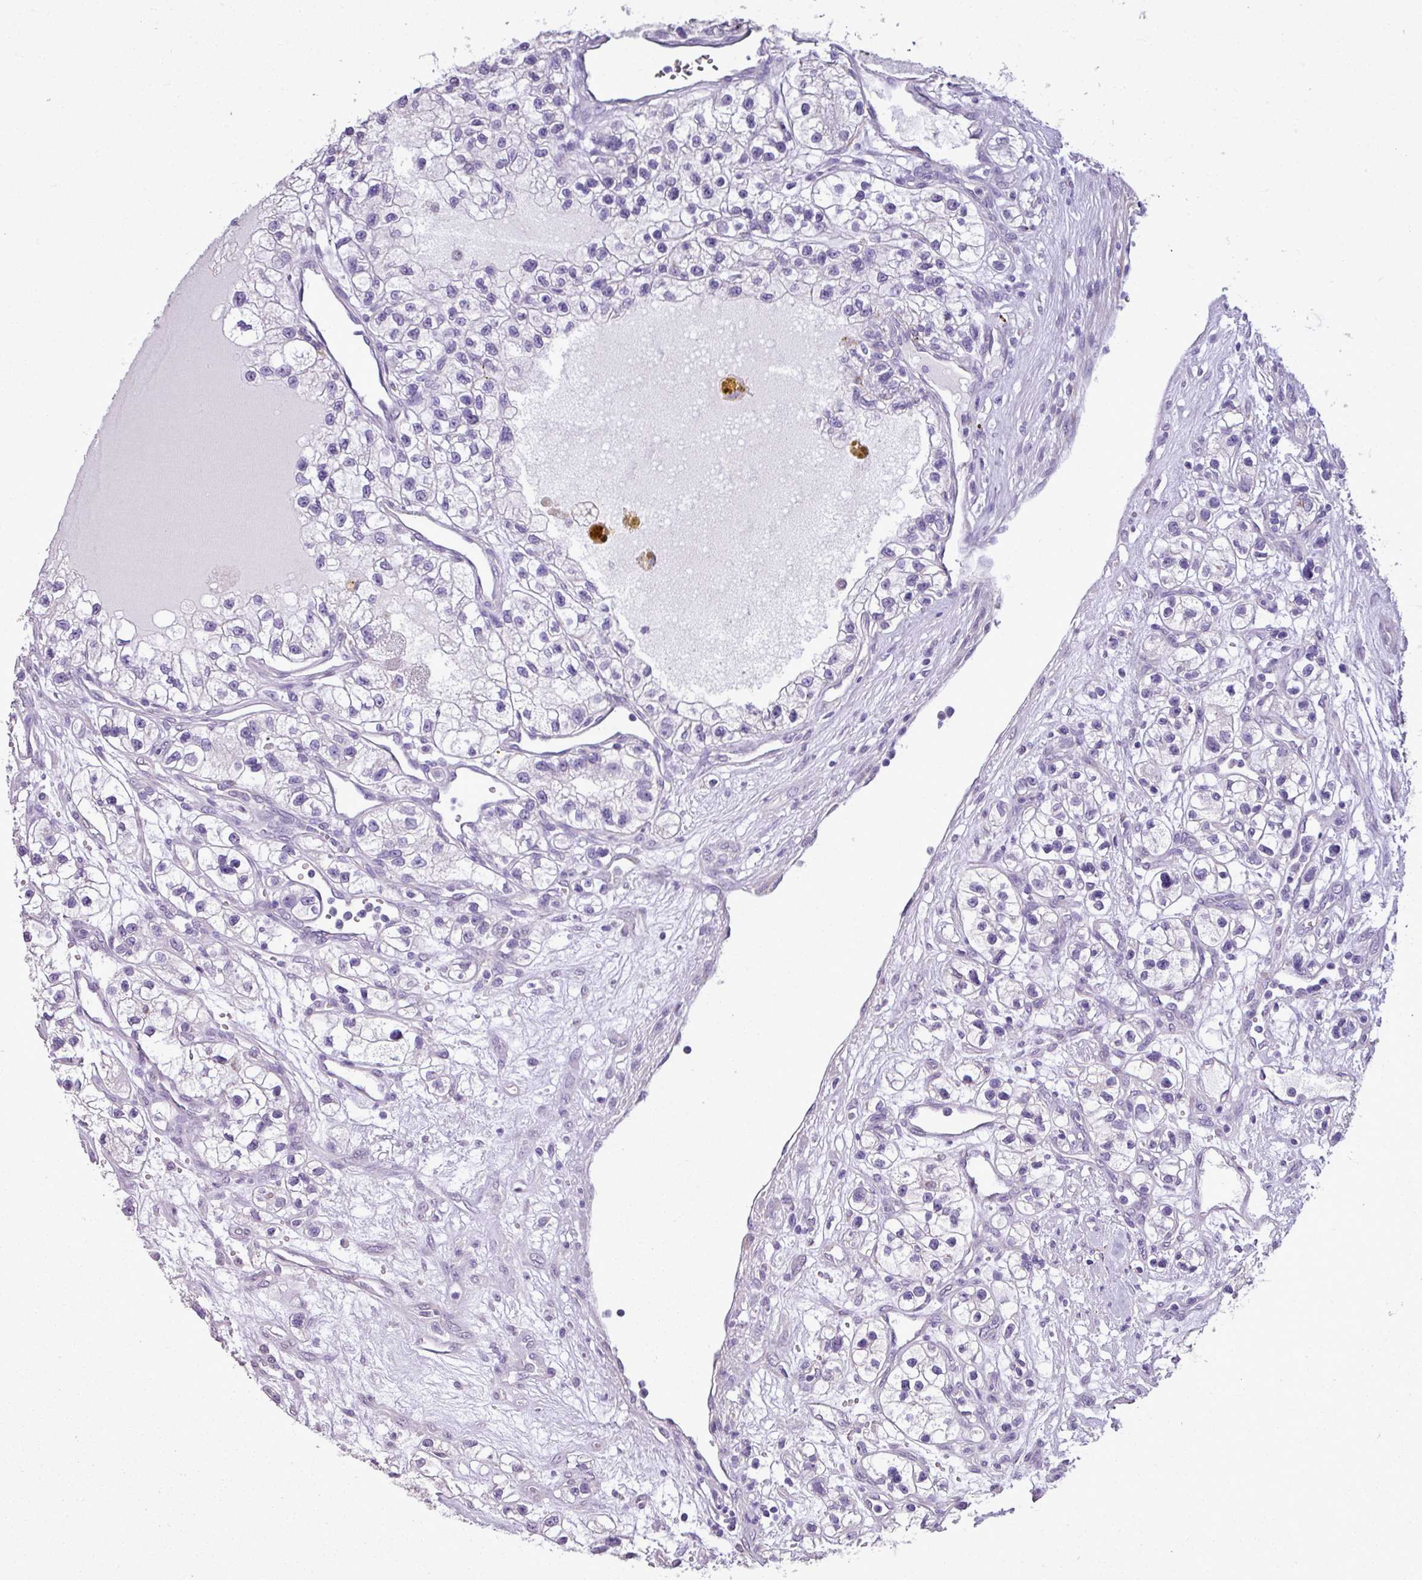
{"staining": {"intensity": "negative", "quantity": "none", "location": "none"}, "tissue": "renal cancer", "cell_type": "Tumor cells", "image_type": "cancer", "snomed": [{"axis": "morphology", "description": "Adenocarcinoma, NOS"}, {"axis": "topography", "description": "Kidney"}], "caption": "Renal cancer was stained to show a protein in brown. There is no significant expression in tumor cells.", "gene": "ALDH2", "patient": {"sex": "female", "age": 57}}